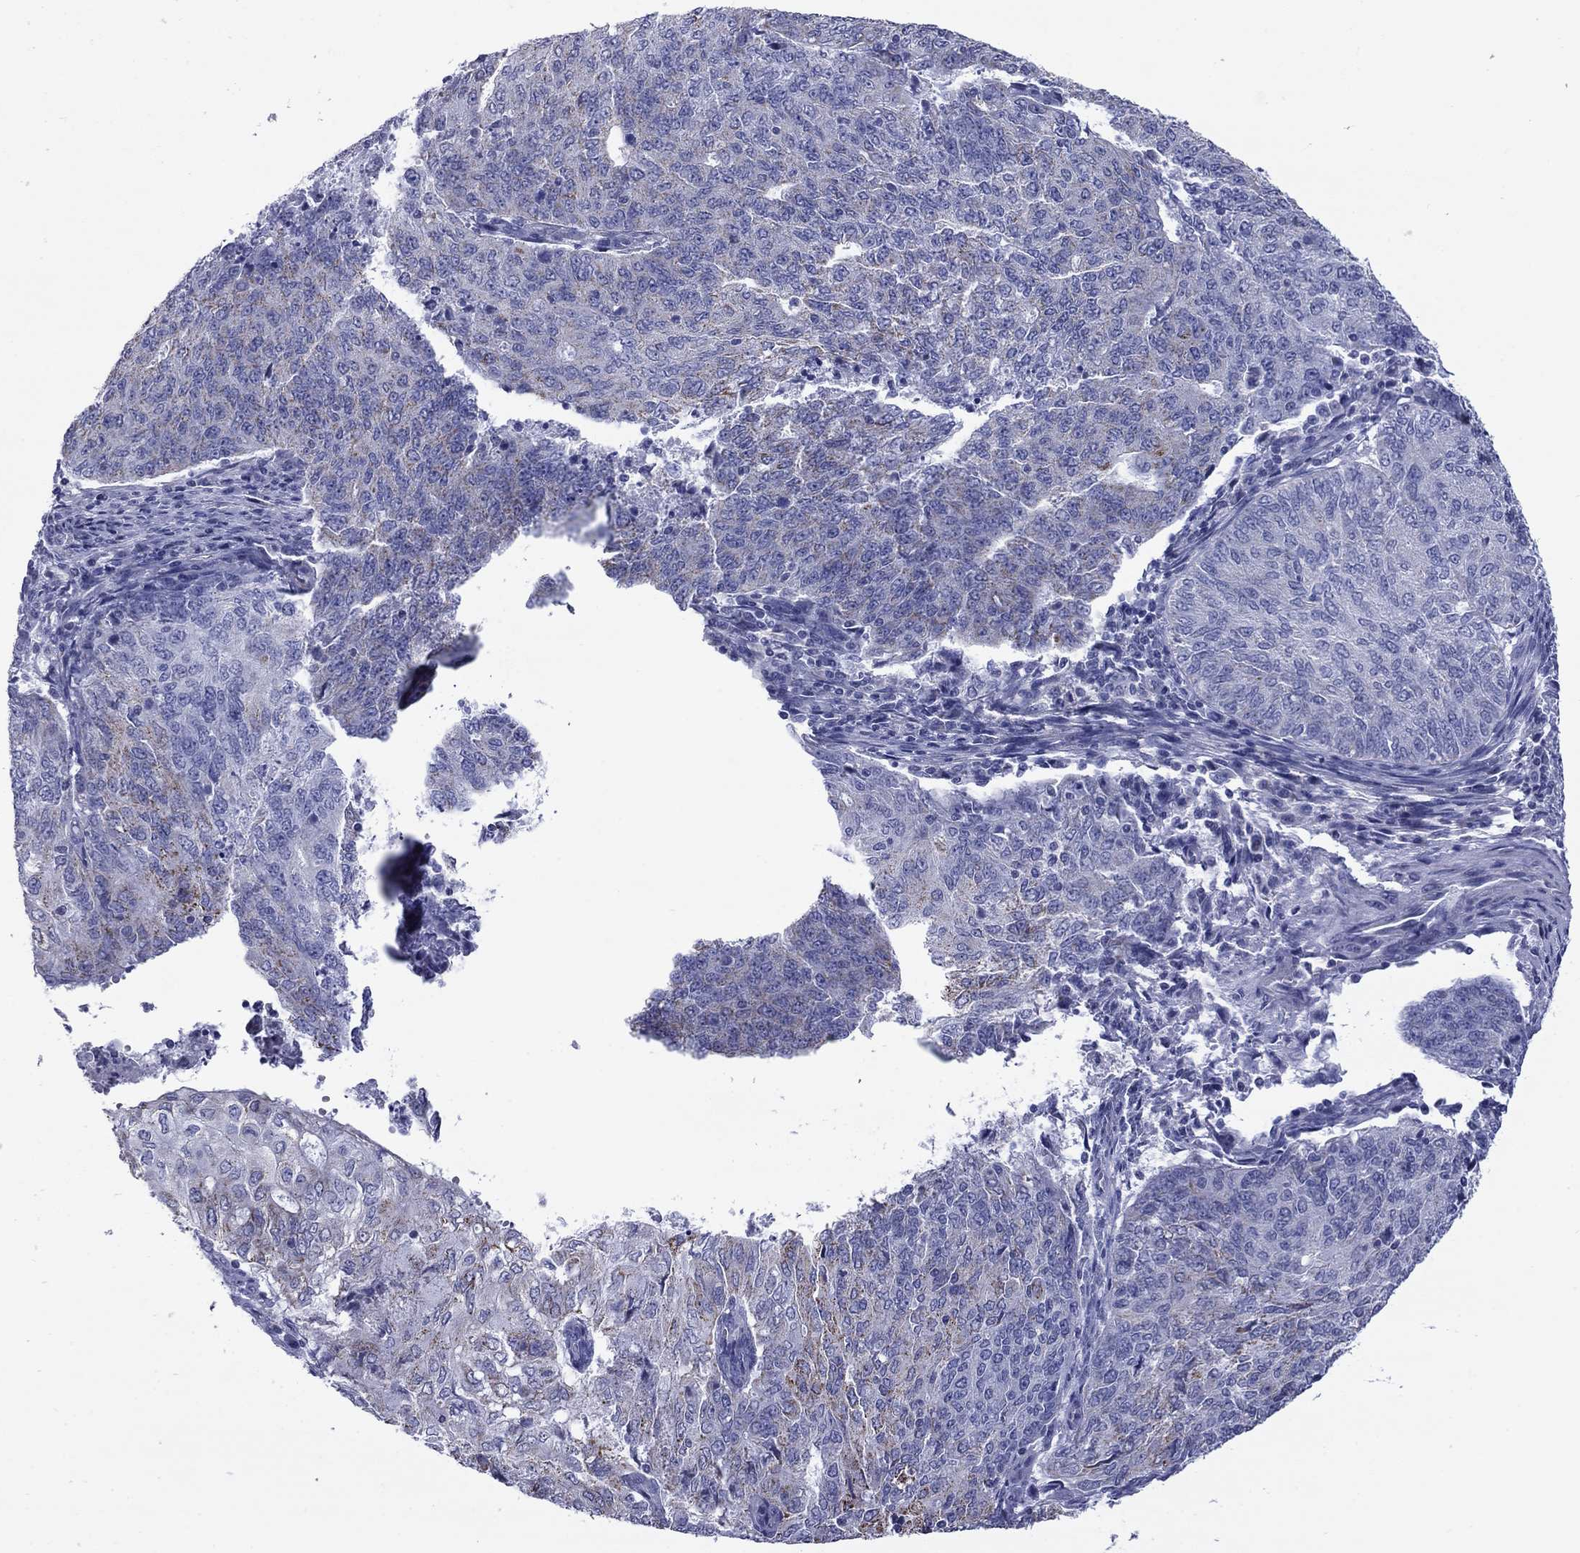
{"staining": {"intensity": "weak", "quantity": "<25%", "location": "cytoplasmic/membranous"}, "tissue": "endometrial cancer", "cell_type": "Tumor cells", "image_type": "cancer", "snomed": [{"axis": "morphology", "description": "Adenocarcinoma, NOS"}, {"axis": "topography", "description": "Endometrium"}], "caption": "Tumor cells are negative for brown protein staining in endometrial adenocarcinoma. (DAB immunohistochemistry (IHC) with hematoxylin counter stain).", "gene": "ACADSB", "patient": {"sex": "female", "age": 82}}